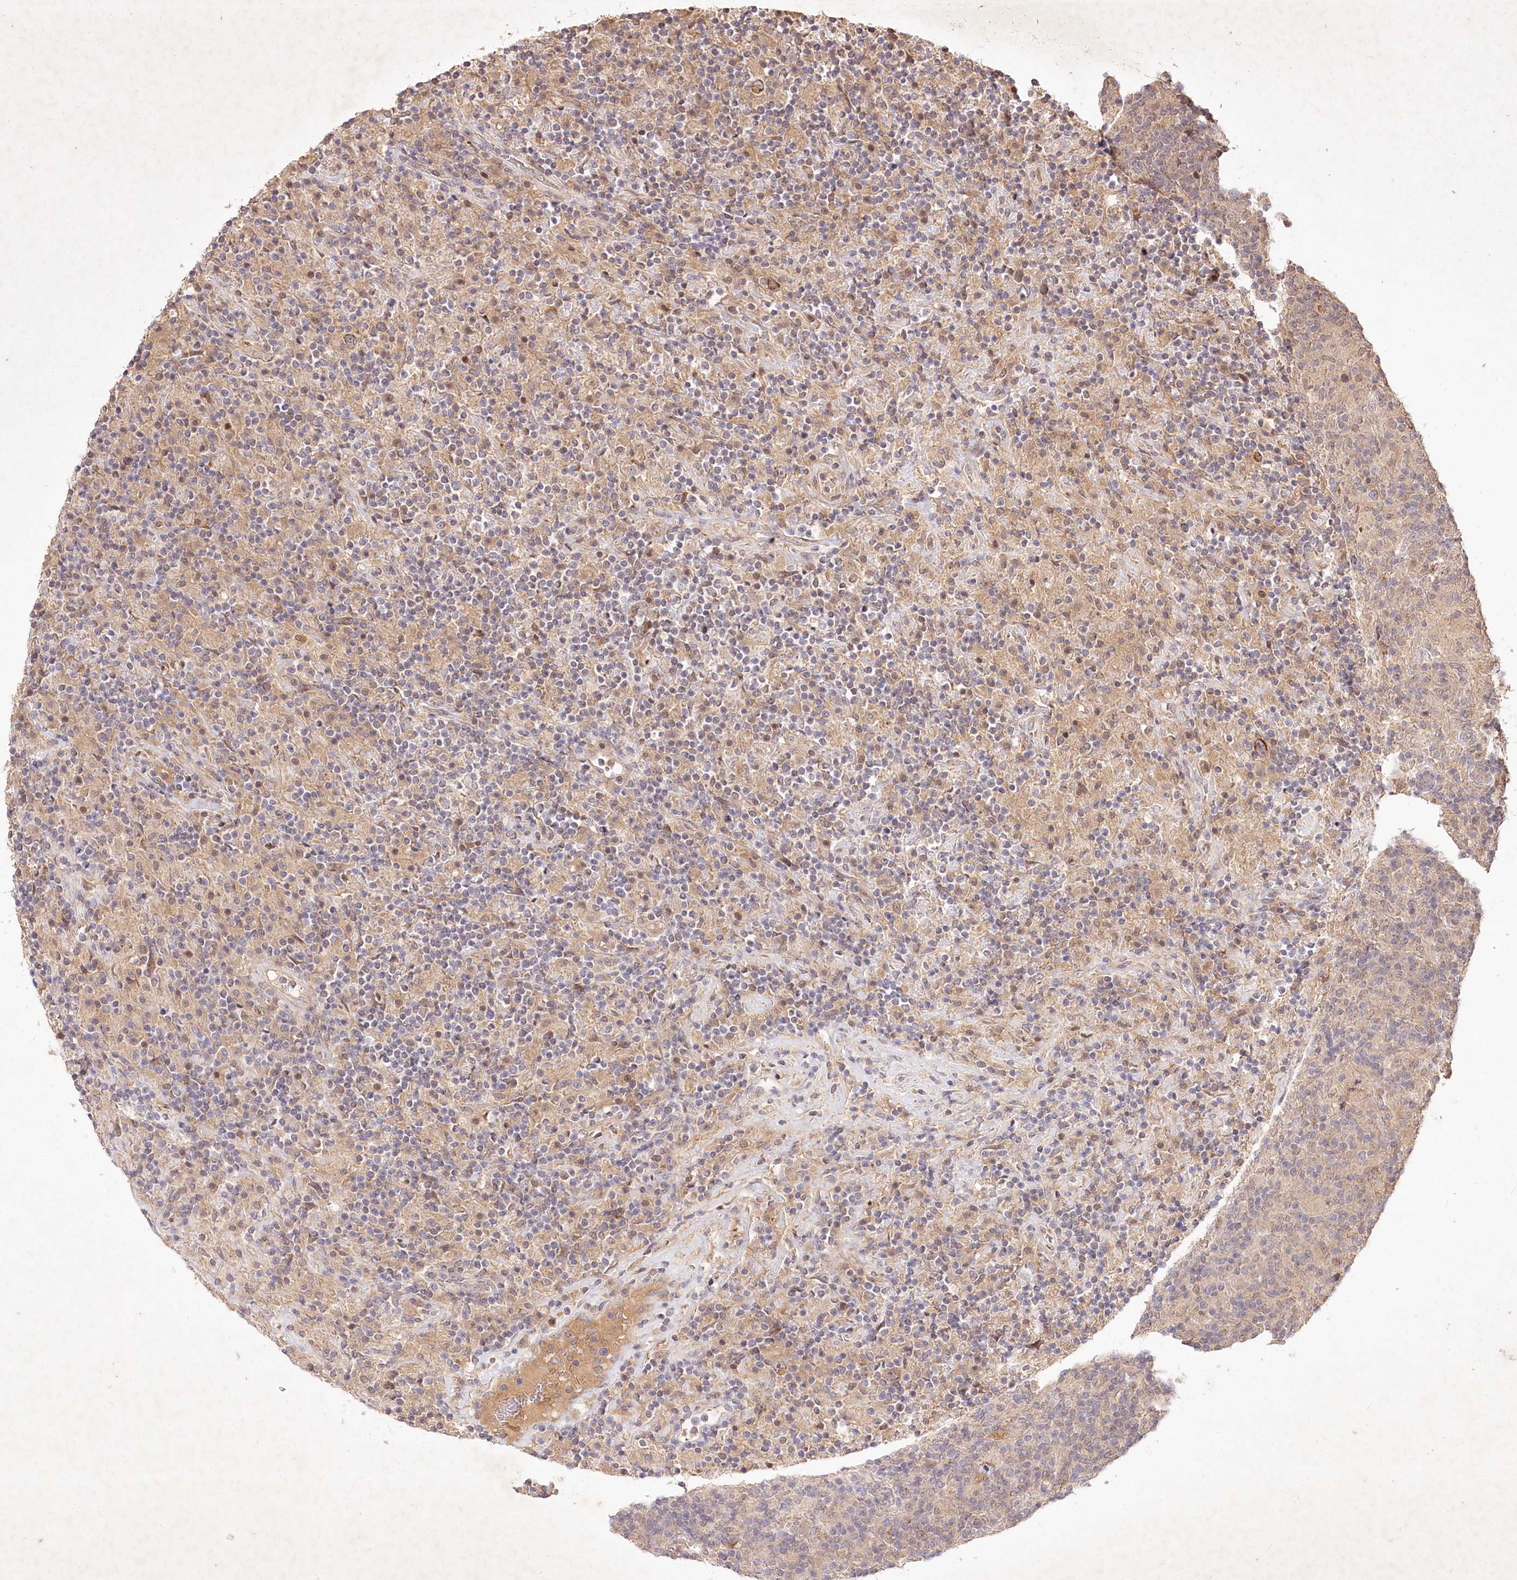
{"staining": {"intensity": "moderate", "quantity": "25%-75%", "location": "cytoplasmic/membranous"}, "tissue": "lymphoma", "cell_type": "Tumor cells", "image_type": "cancer", "snomed": [{"axis": "morphology", "description": "Hodgkin's disease, NOS"}, {"axis": "topography", "description": "Lymph node"}], "caption": "Immunohistochemical staining of human Hodgkin's disease shows moderate cytoplasmic/membranous protein expression in about 25%-75% of tumor cells.", "gene": "IRAK1BP1", "patient": {"sex": "male", "age": 70}}